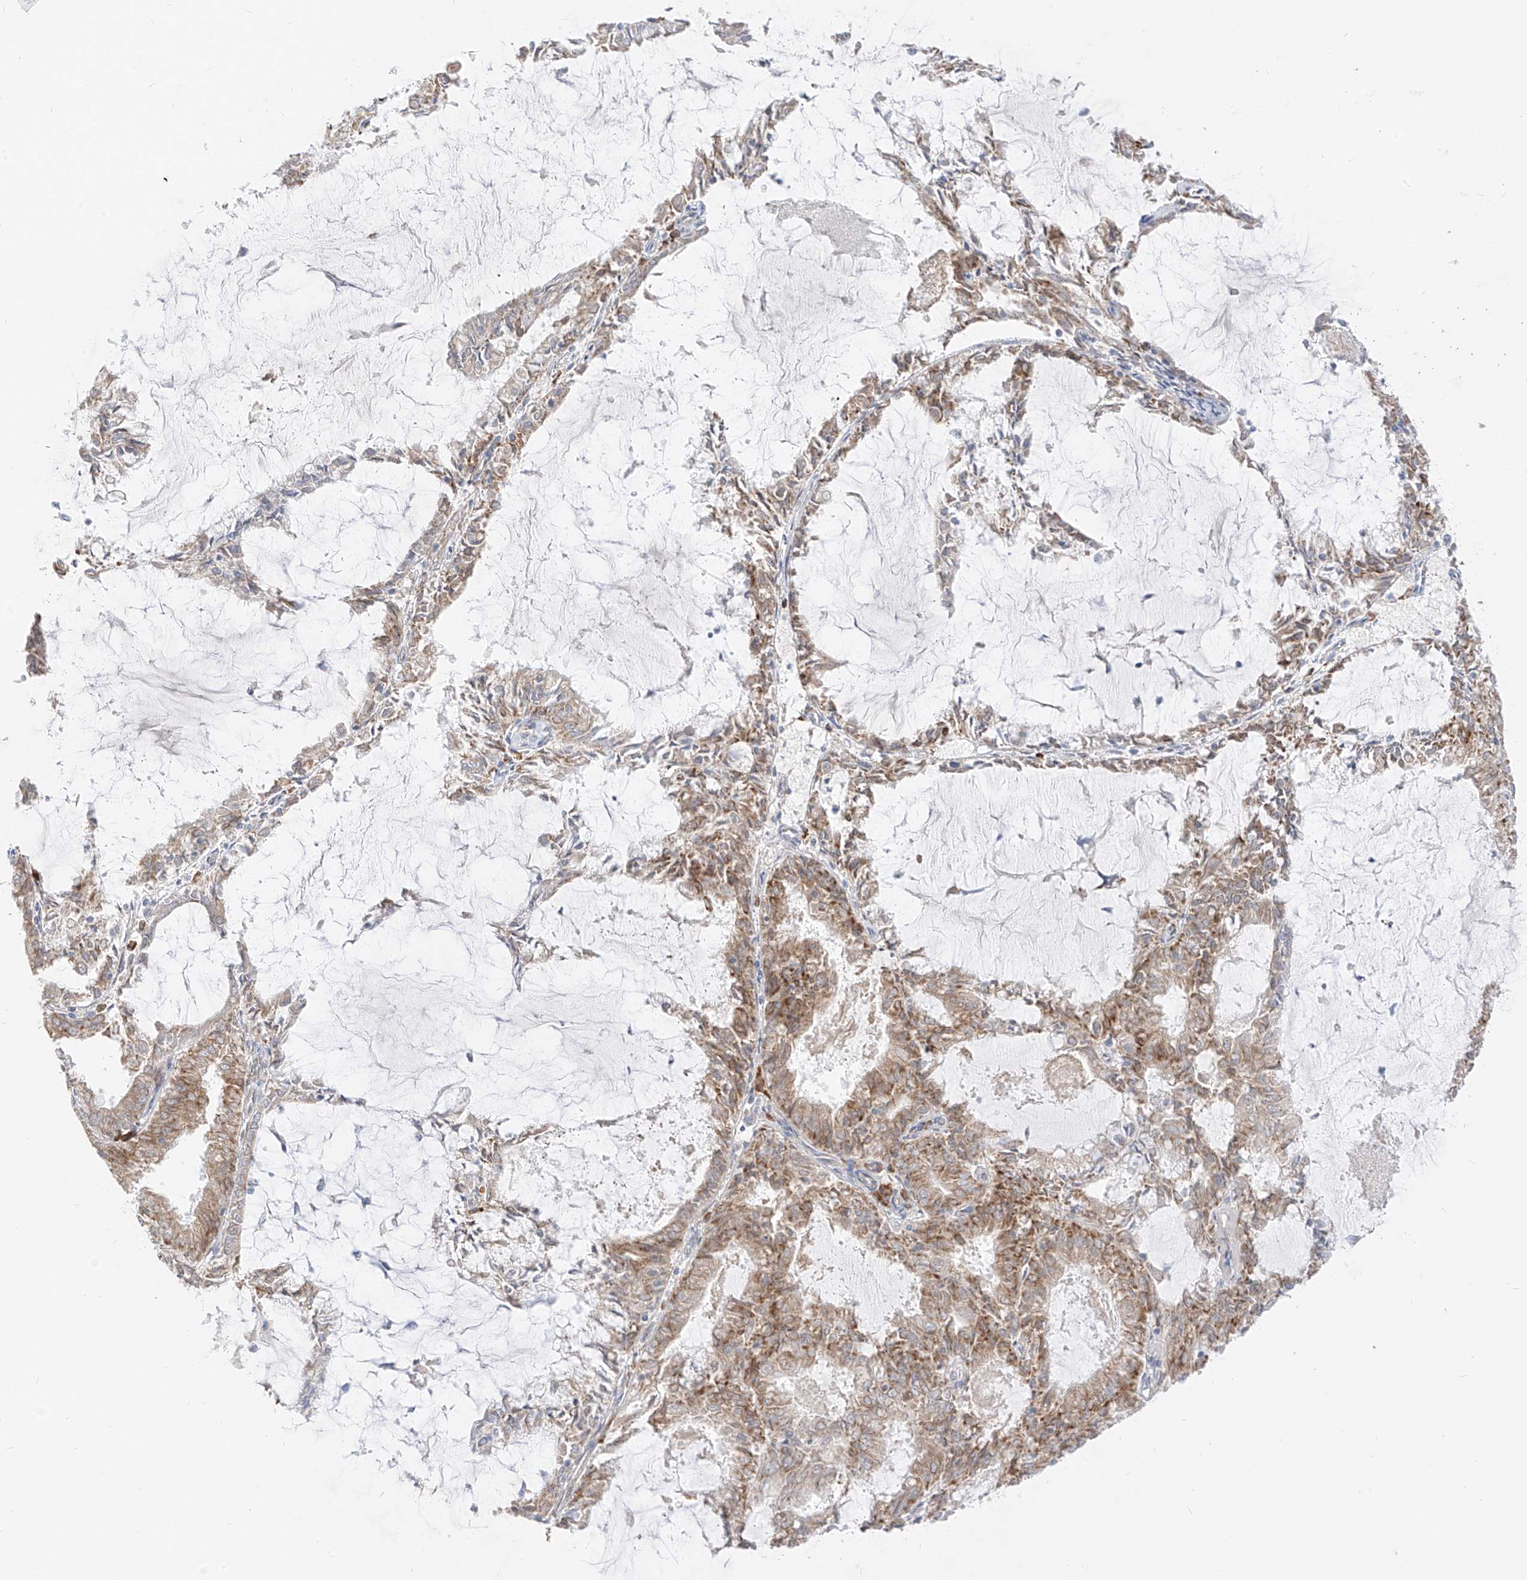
{"staining": {"intensity": "moderate", "quantity": "25%-75%", "location": "cytoplasmic/membranous"}, "tissue": "endometrial cancer", "cell_type": "Tumor cells", "image_type": "cancer", "snomed": [{"axis": "morphology", "description": "Adenocarcinoma, NOS"}, {"axis": "topography", "description": "Endometrium"}], "caption": "Immunohistochemistry (IHC) of endometrial cancer (adenocarcinoma) displays medium levels of moderate cytoplasmic/membranous staining in about 25%-75% of tumor cells.", "gene": "STT3A", "patient": {"sex": "female", "age": 57}}